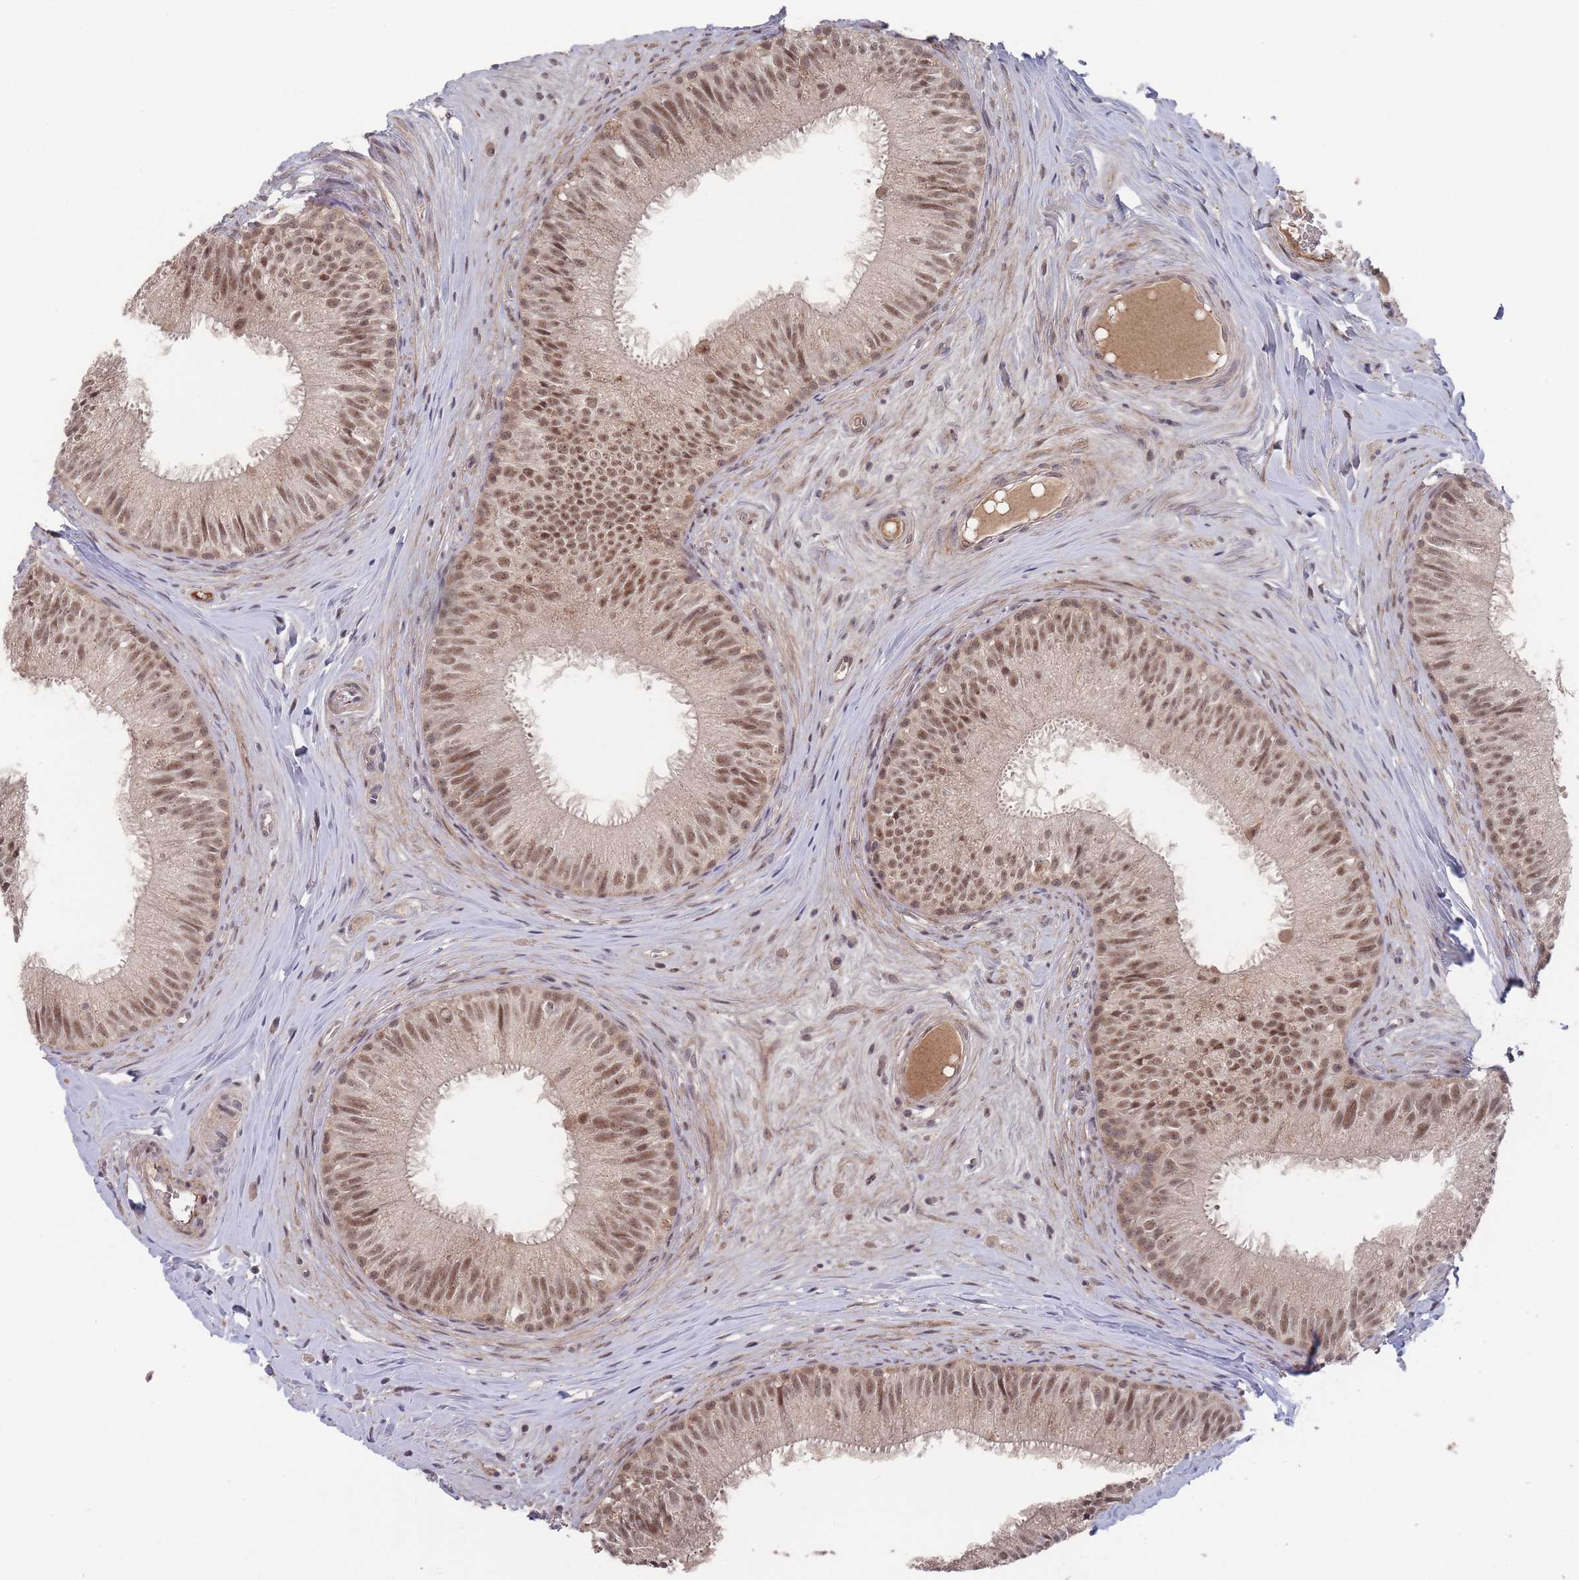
{"staining": {"intensity": "moderate", "quantity": ">75%", "location": "nuclear"}, "tissue": "epididymis", "cell_type": "Glandular cells", "image_type": "normal", "snomed": [{"axis": "morphology", "description": "Normal tissue, NOS"}, {"axis": "topography", "description": "Epididymis"}], "caption": "IHC of benign human epididymis reveals medium levels of moderate nuclear staining in about >75% of glandular cells.", "gene": "SF3B1", "patient": {"sex": "male", "age": 34}}